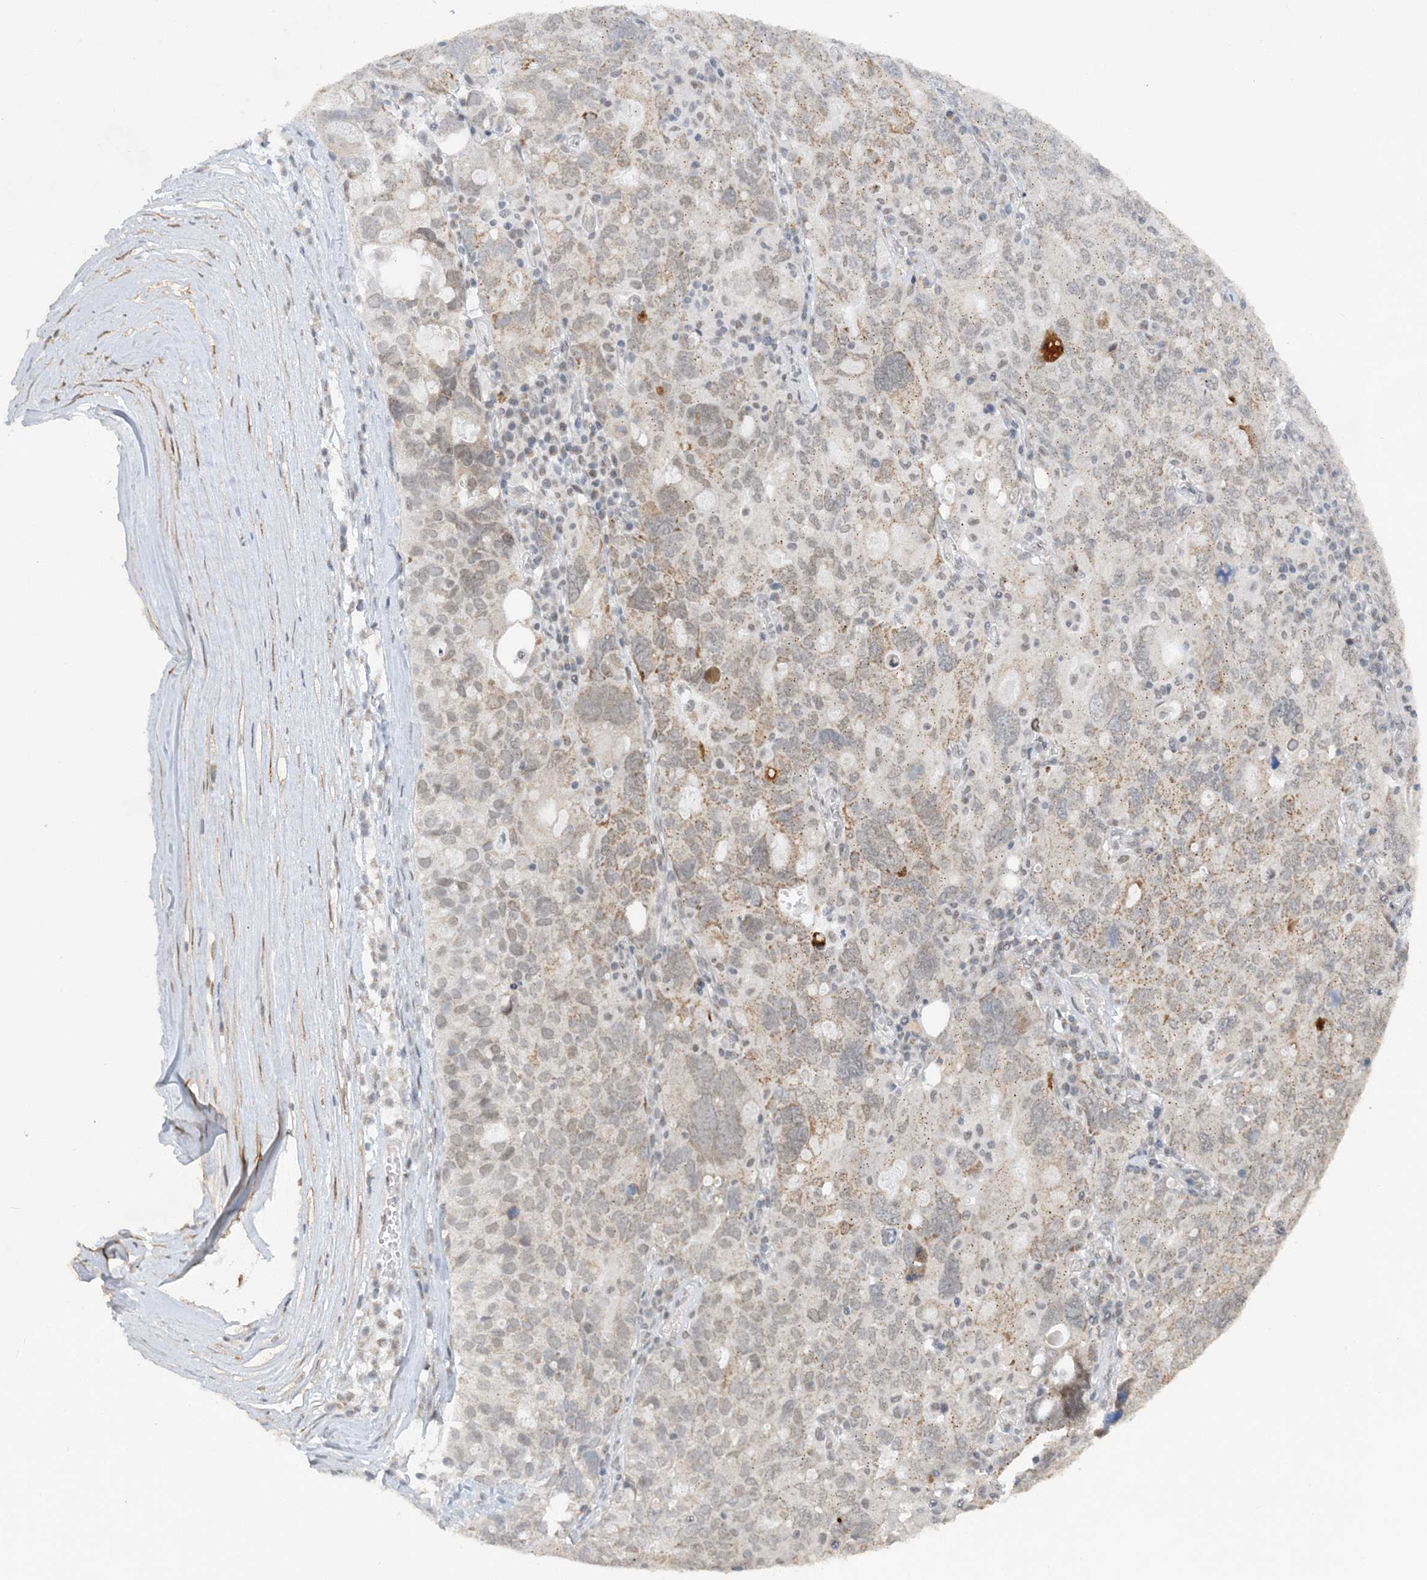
{"staining": {"intensity": "weak", "quantity": "<25%", "location": "cytoplasmic/membranous"}, "tissue": "ovarian cancer", "cell_type": "Tumor cells", "image_type": "cancer", "snomed": [{"axis": "morphology", "description": "Carcinoma, endometroid"}, {"axis": "topography", "description": "Ovary"}], "caption": "High magnification brightfield microscopy of endometroid carcinoma (ovarian) stained with DAB (3,3'-diaminobenzidine) (brown) and counterstained with hematoxylin (blue): tumor cells show no significant positivity.", "gene": "WAC", "patient": {"sex": "female", "age": 62}}